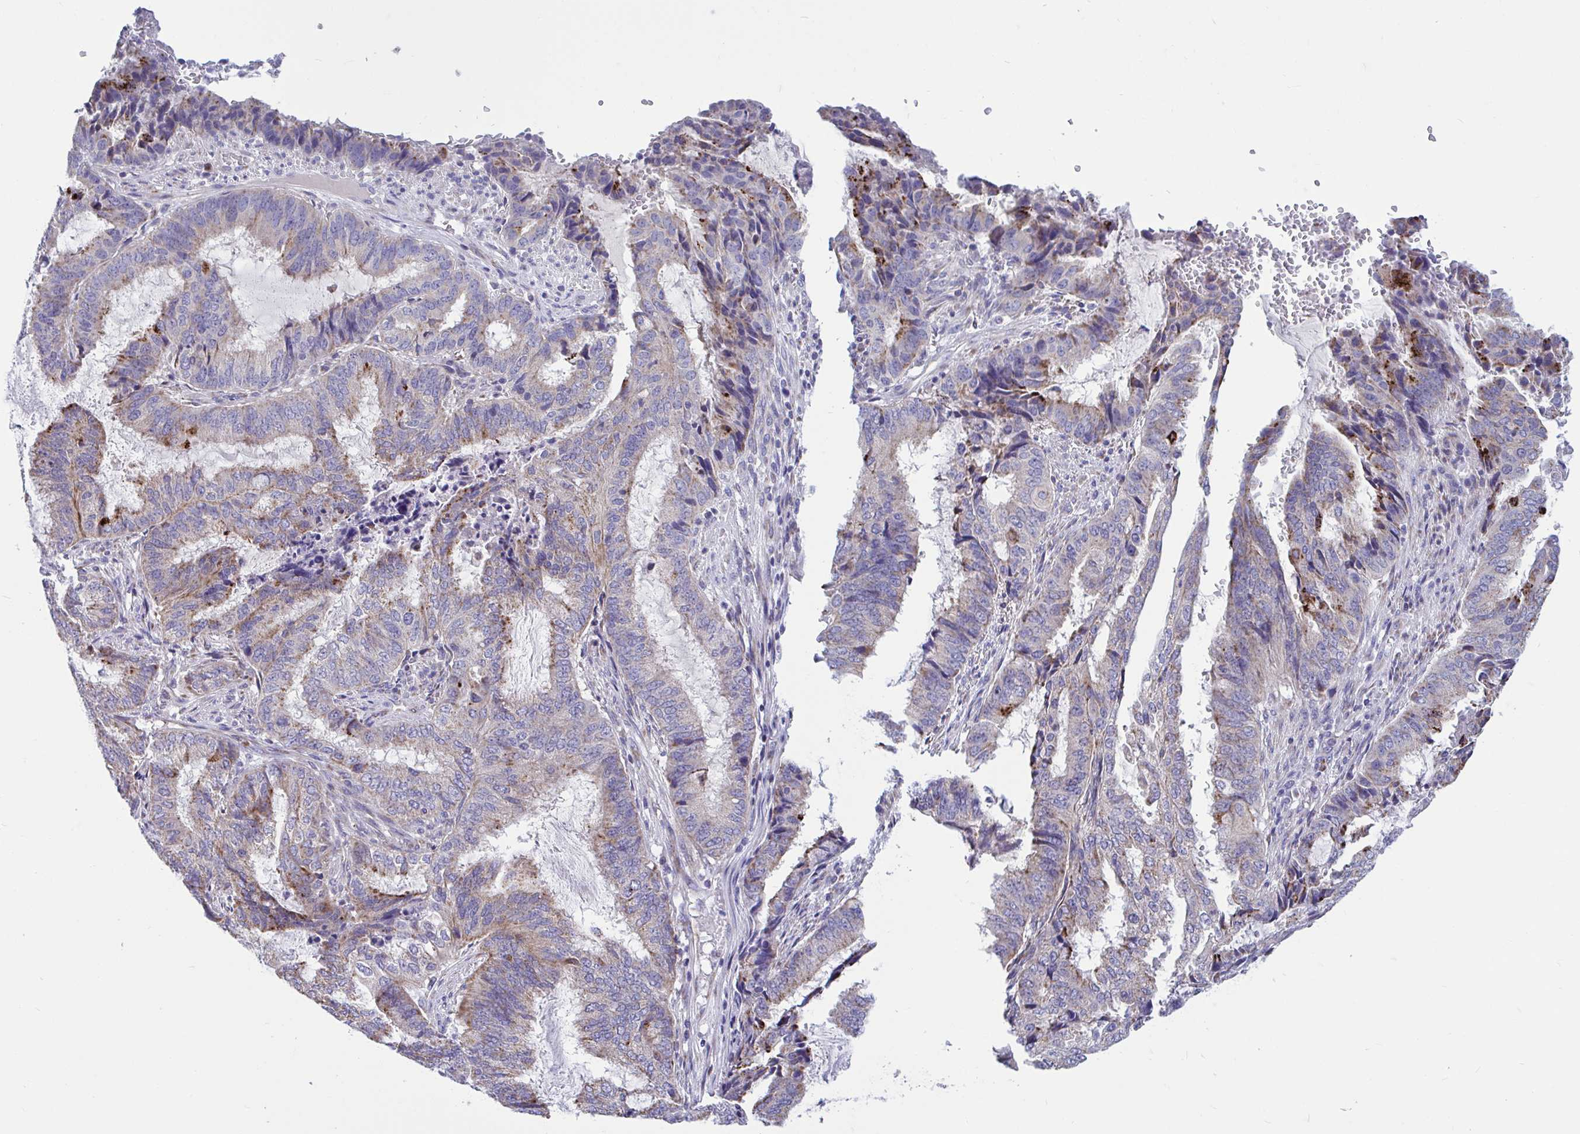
{"staining": {"intensity": "weak", "quantity": "25%-75%", "location": "cytoplasmic/membranous"}, "tissue": "endometrial cancer", "cell_type": "Tumor cells", "image_type": "cancer", "snomed": [{"axis": "morphology", "description": "Adenocarcinoma, NOS"}, {"axis": "topography", "description": "Endometrium"}], "caption": "Adenocarcinoma (endometrial) tissue shows weak cytoplasmic/membranous positivity in approximately 25%-75% of tumor cells", "gene": "OR13A1", "patient": {"sex": "female", "age": 51}}